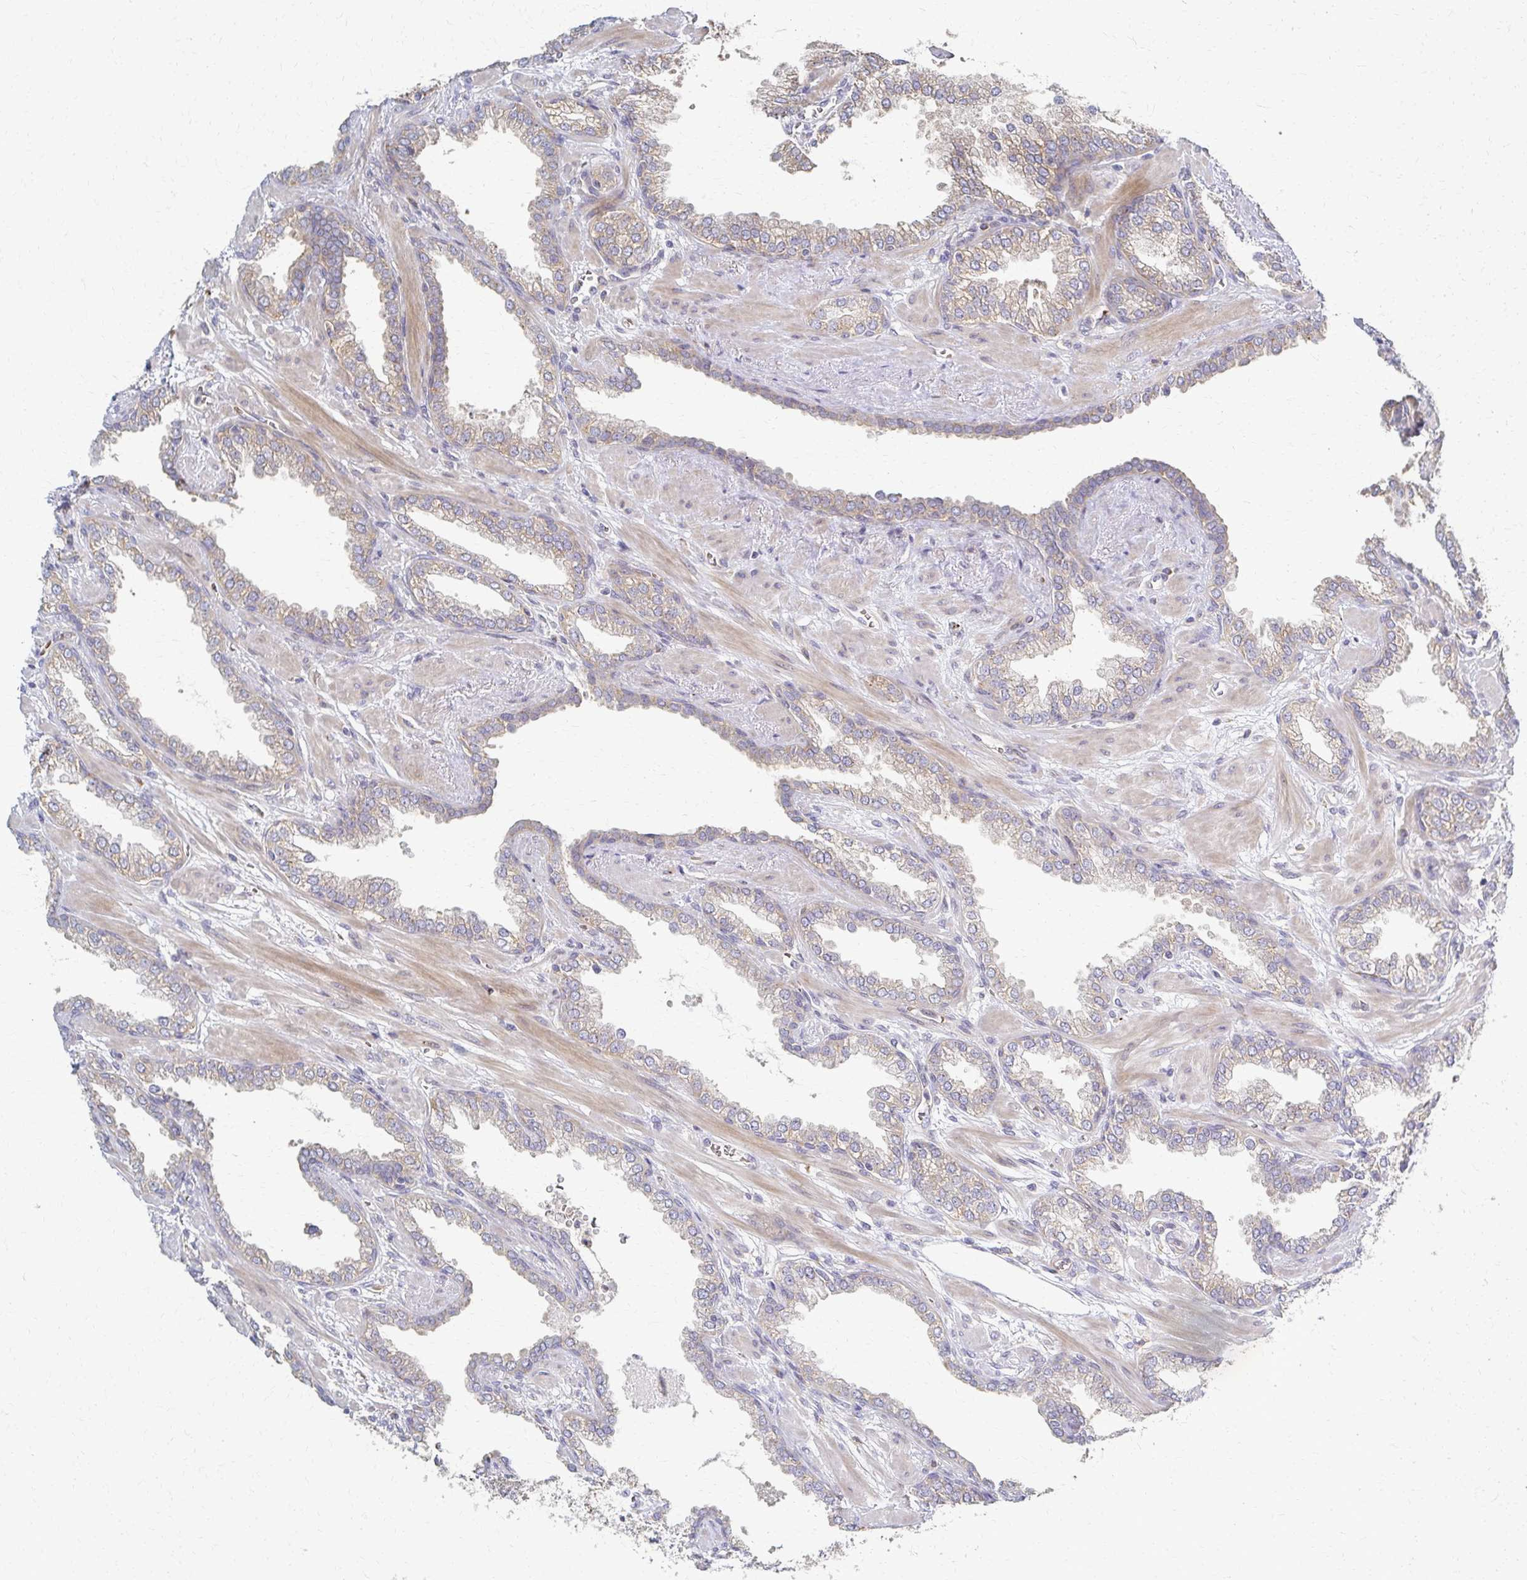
{"staining": {"intensity": "weak", "quantity": "25%-75%", "location": "cytoplasmic/membranous"}, "tissue": "prostate cancer", "cell_type": "Tumor cells", "image_type": "cancer", "snomed": [{"axis": "morphology", "description": "Adenocarcinoma, High grade"}, {"axis": "topography", "description": "Prostate"}], "caption": "Weak cytoplasmic/membranous positivity is seen in about 25%-75% of tumor cells in prostate cancer.", "gene": "SKA2", "patient": {"sex": "male", "age": 60}}